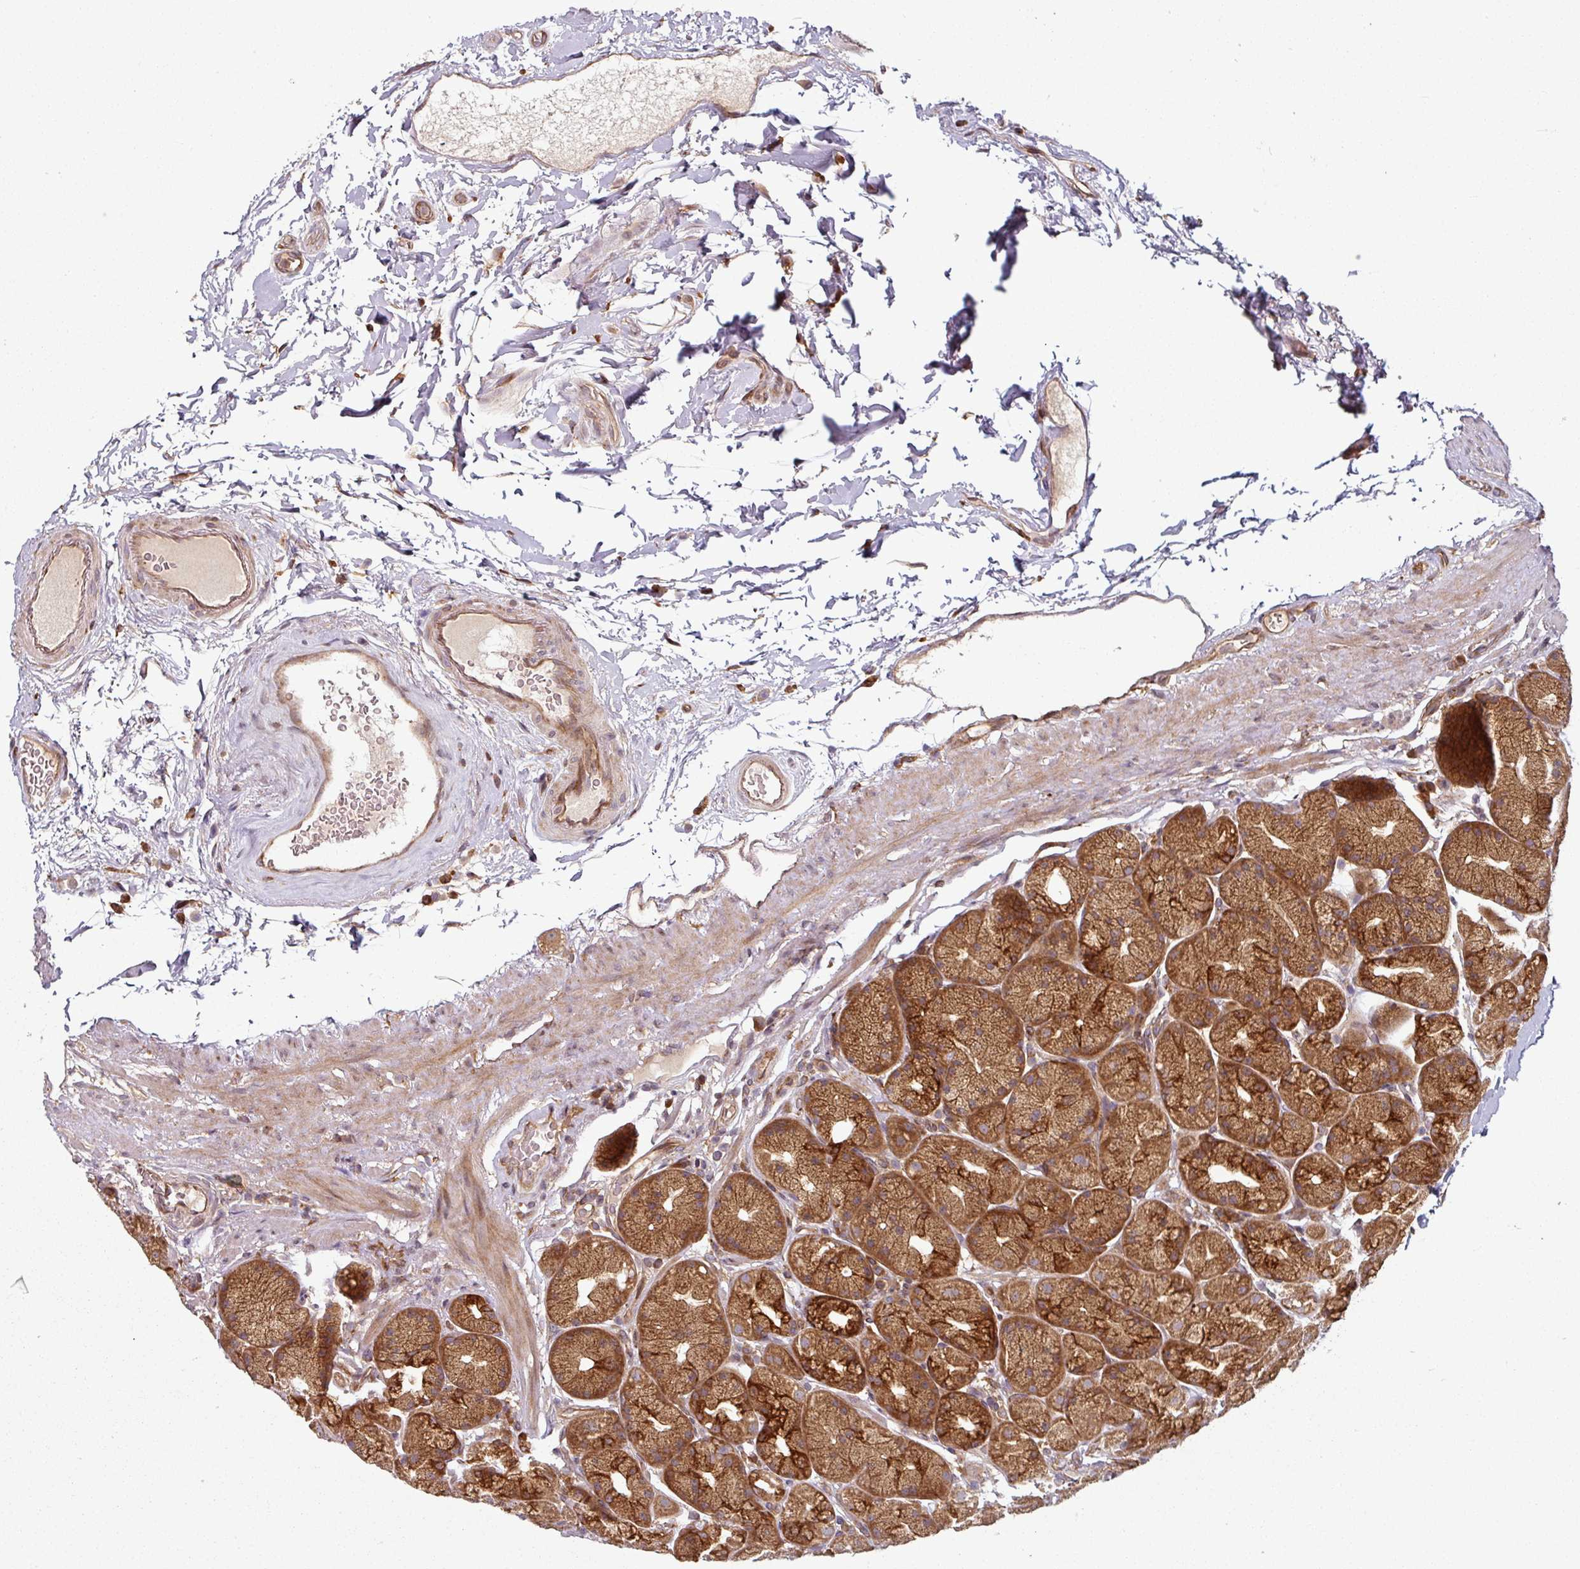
{"staining": {"intensity": "strong", "quantity": ">75%", "location": "cytoplasmic/membranous"}, "tissue": "stomach", "cell_type": "Glandular cells", "image_type": "normal", "snomed": [{"axis": "morphology", "description": "Normal tissue, NOS"}, {"axis": "topography", "description": "Stomach, lower"}], "caption": "Immunohistochemistry of benign human stomach shows high levels of strong cytoplasmic/membranous positivity in about >75% of glandular cells. (DAB (3,3'-diaminobenzidine) IHC, brown staining for protein, blue staining for nuclei).", "gene": "RAB5A", "patient": {"sex": "male", "age": 67}}